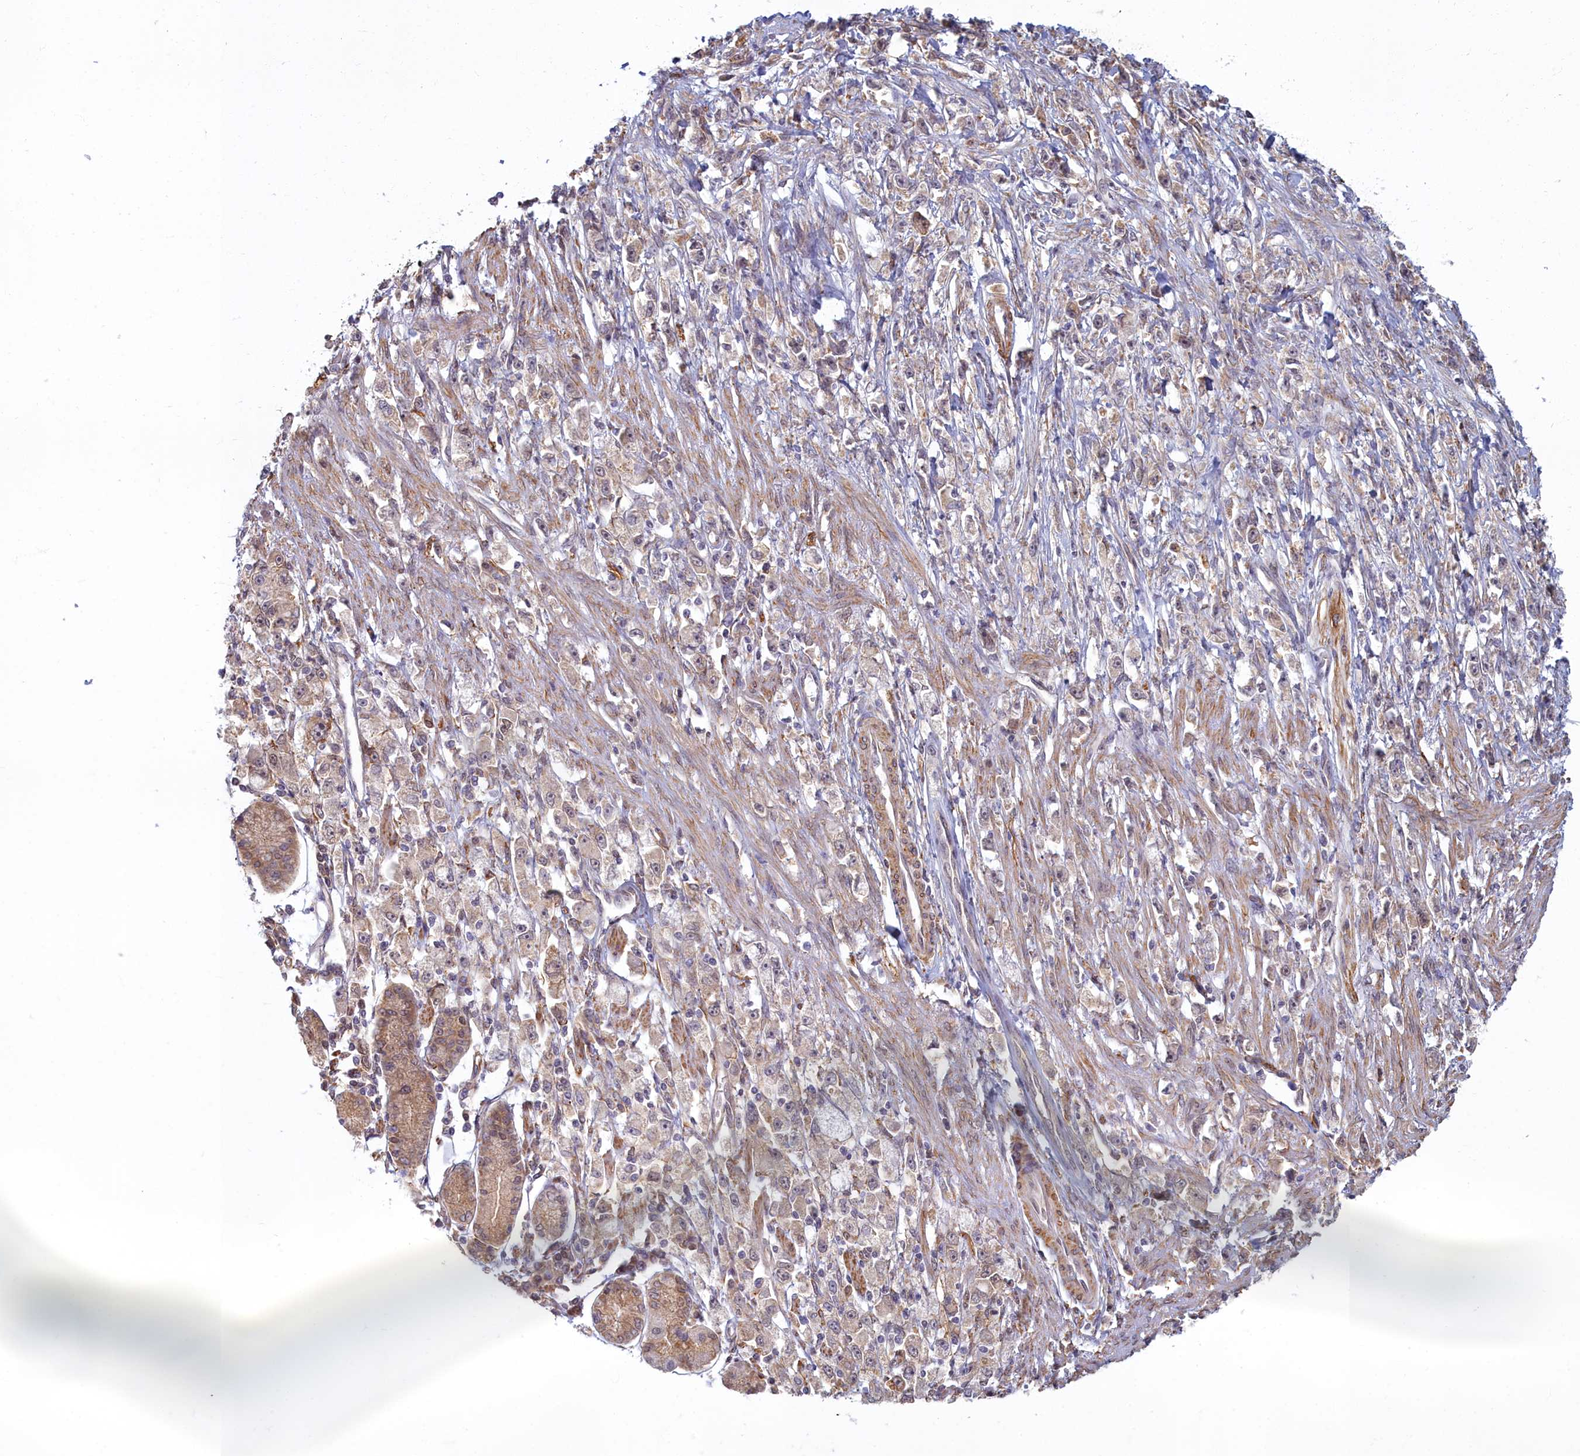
{"staining": {"intensity": "weak", "quantity": "25%-75%", "location": "cytoplasmic/membranous"}, "tissue": "stomach cancer", "cell_type": "Tumor cells", "image_type": "cancer", "snomed": [{"axis": "morphology", "description": "Adenocarcinoma, NOS"}, {"axis": "topography", "description": "Stomach"}], "caption": "This image demonstrates adenocarcinoma (stomach) stained with IHC to label a protein in brown. The cytoplasmic/membranous of tumor cells show weak positivity for the protein. Nuclei are counter-stained blue.", "gene": "MAK16", "patient": {"sex": "female", "age": 59}}